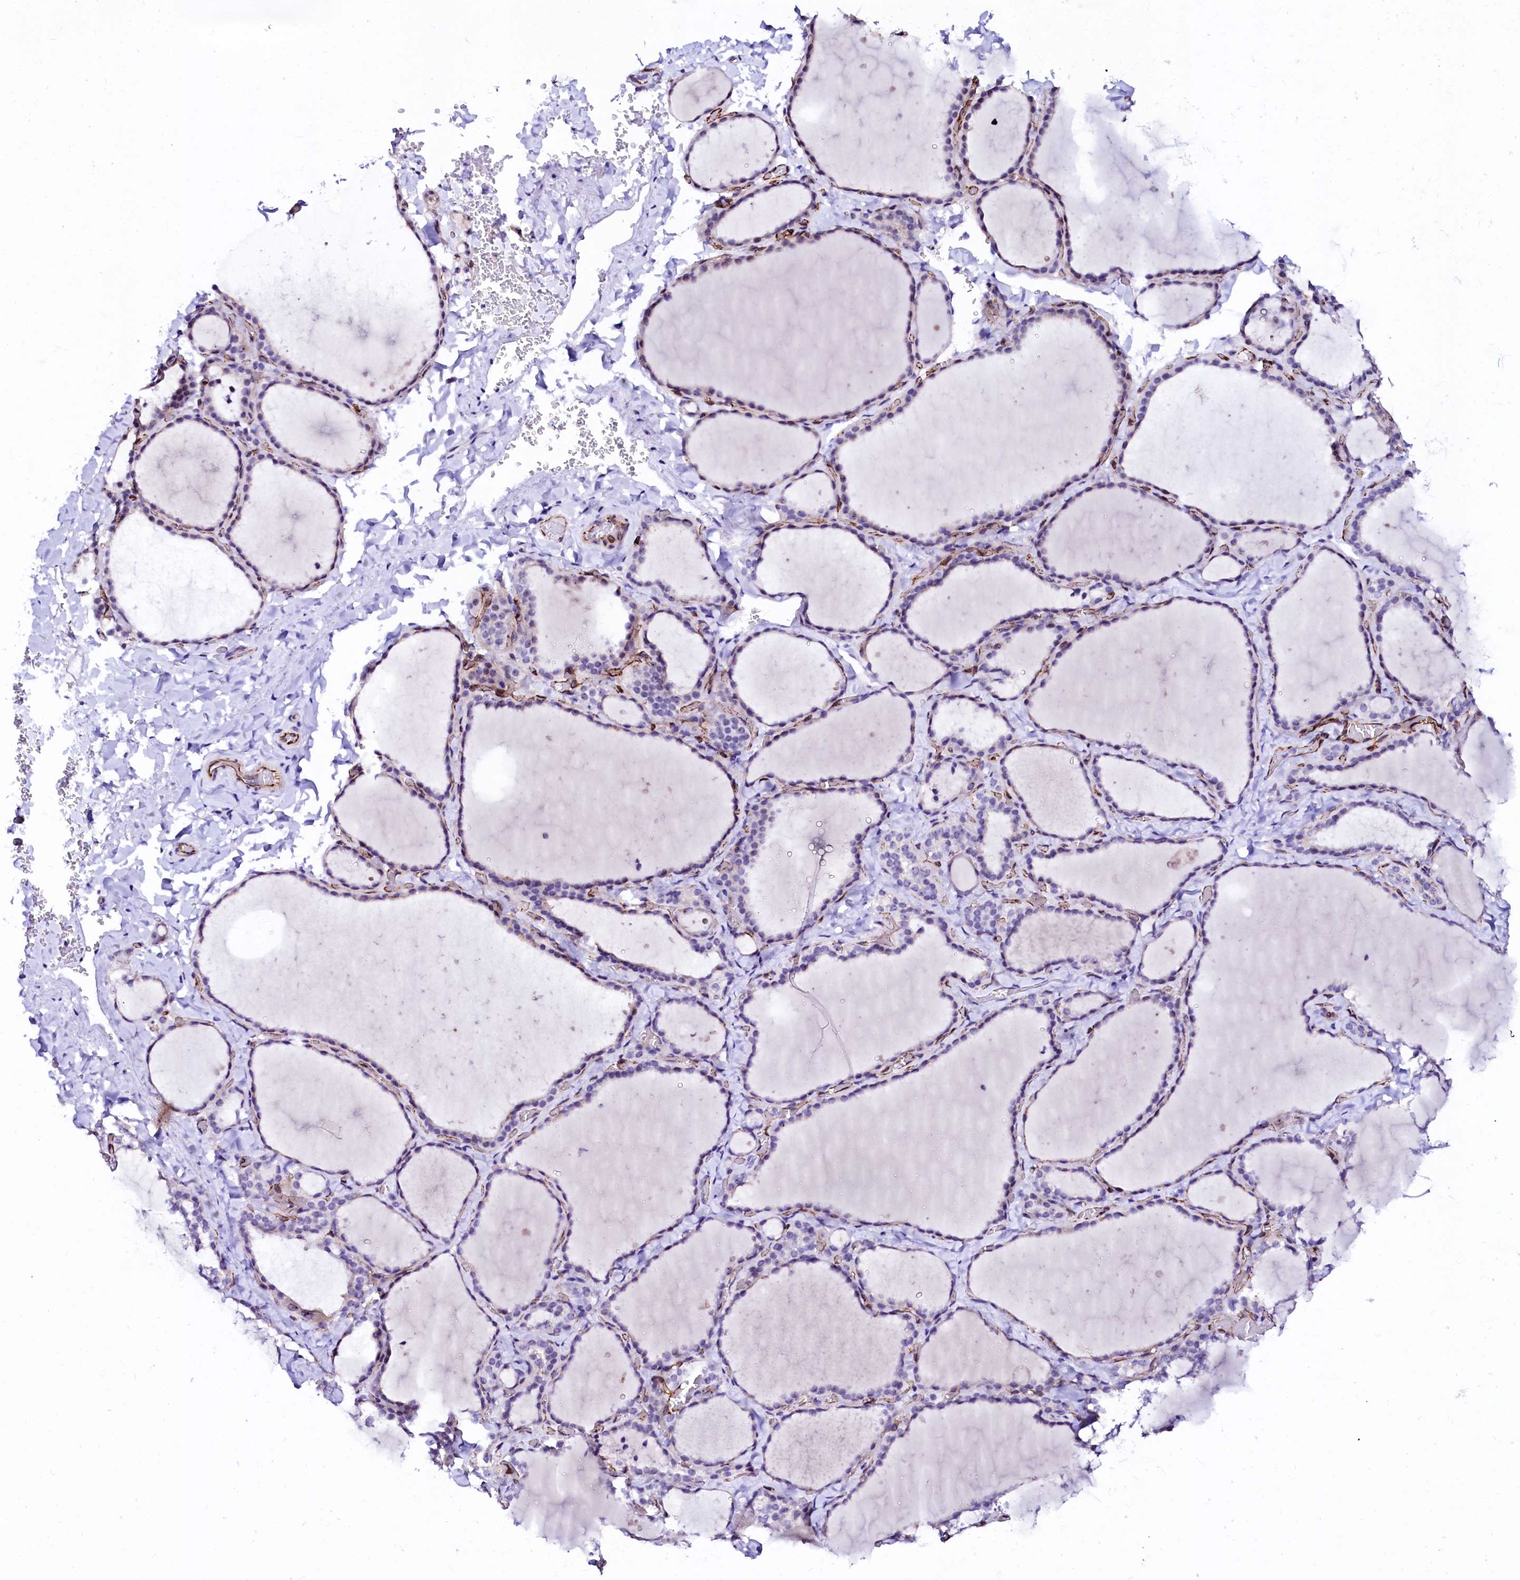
{"staining": {"intensity": "negative", "quantity": "none", "location": "none"}, "tissue": "thyroid gland", "cell_type": "Glandular cells", "image_type": "normal", "snomed": [{"axis": "morphology", "description": "Normal tissue, NOS"}, {"axis": "topography", "description": "Thyroid gland"}], "caption": "Immunohistochemistry micrograph of unremarkable thyroid gland: thyroid gland stained with DAB demonstrates no significant protein positivity in glandular cells. Brightfield microscopy of immunohistochemistry (IHC) stained with DAB (brown) and hematoxylin (blue), captured at high magnification.", "gene": "SFR1", "patient": {"sex": "female", "age": 22}}